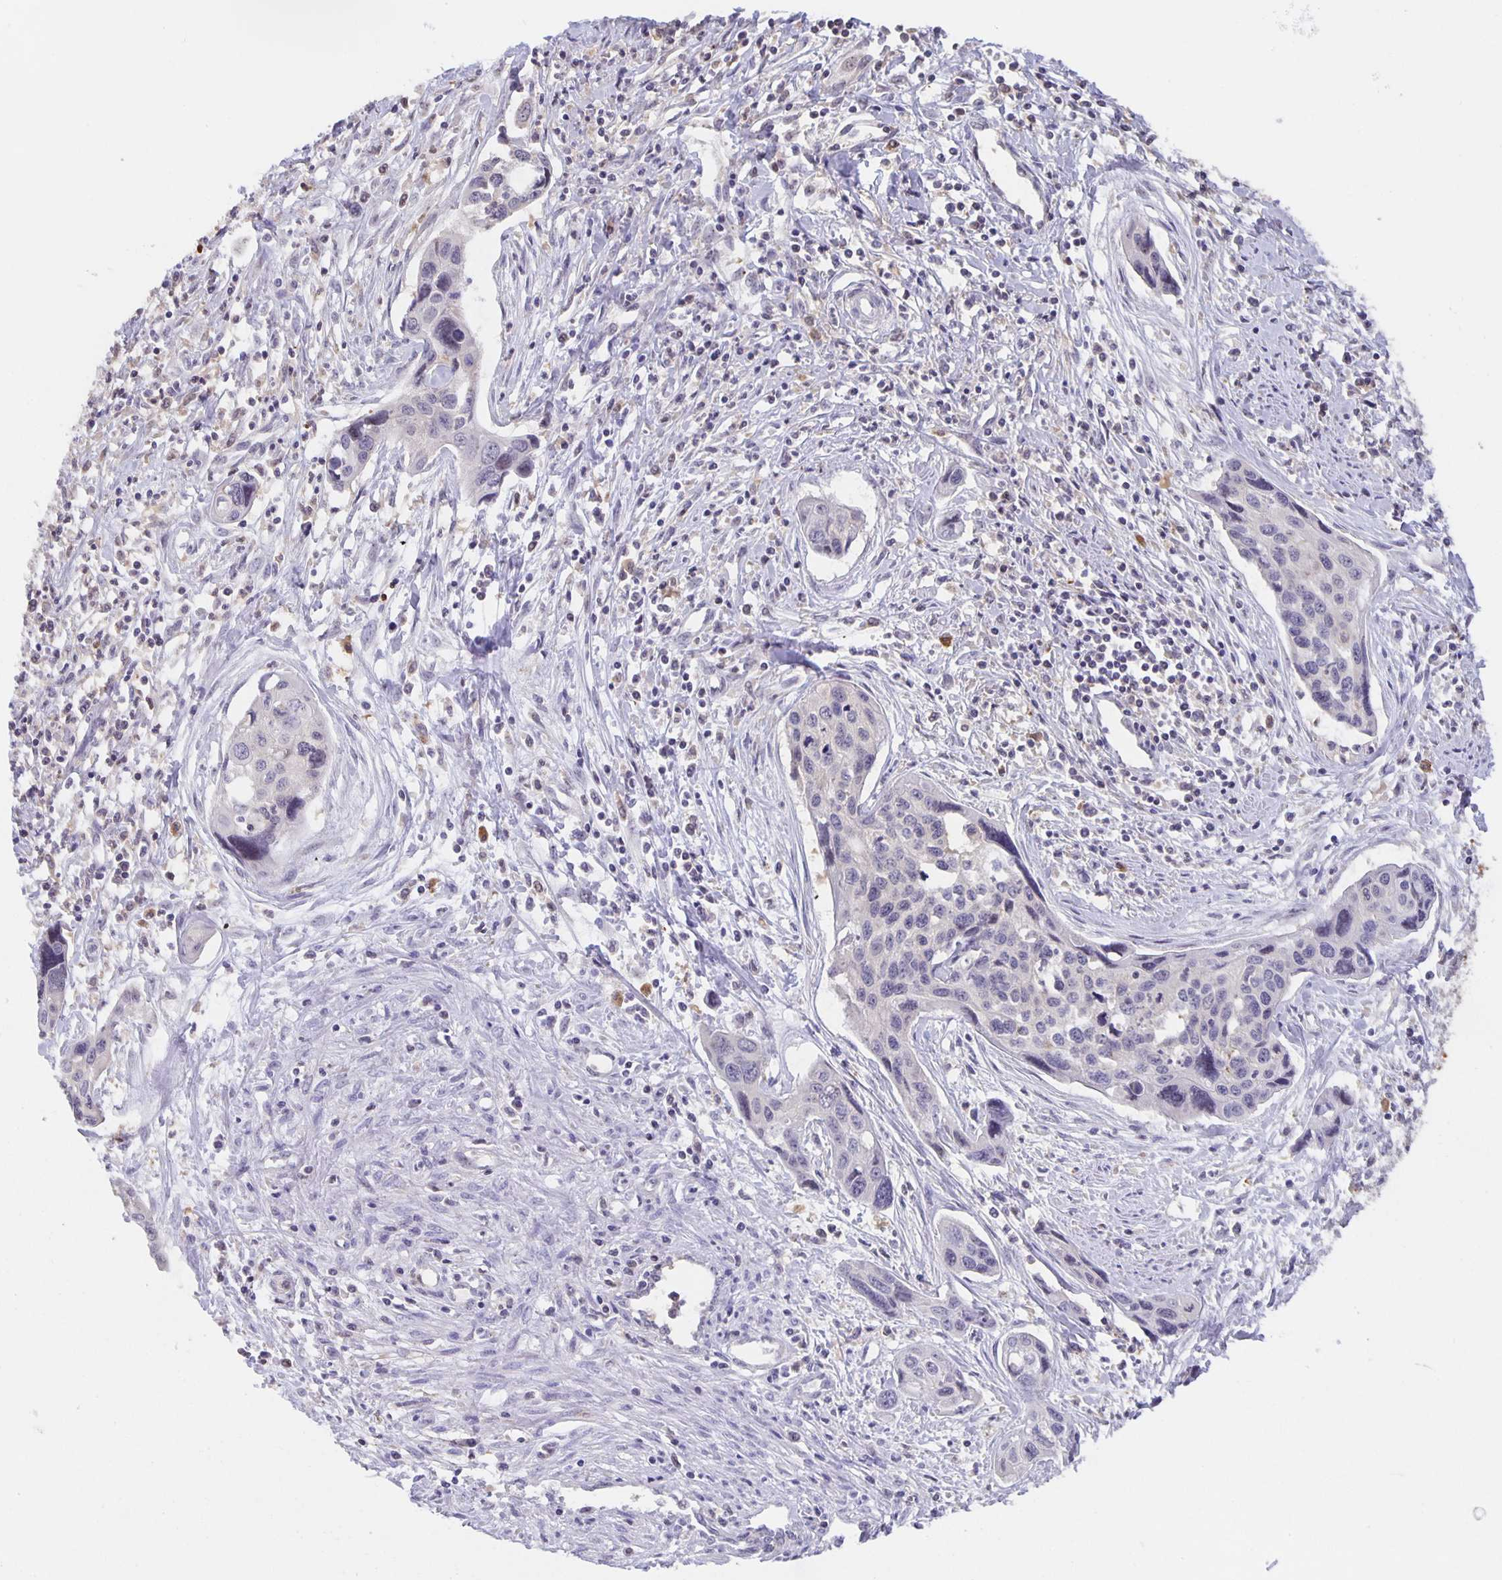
{"staining": {"intensity": "negative", "quantity": "none", "location": "none"}, "tissue": "cervical cancer", "cell_type": "Tumor cells", "image_type": "cancer", "snomed": [{"axis": "morphology", "description": "Squamous cell carcinoma, NOS"}, {"axis": "topography", "description": "Cervix"}], "caption": "Cervical cancer was stained to show a protein in brown. There is no significant staining in tumor cells.", "gene": "MARCHF6", "patient": {"sex": "female", "age": 31}}